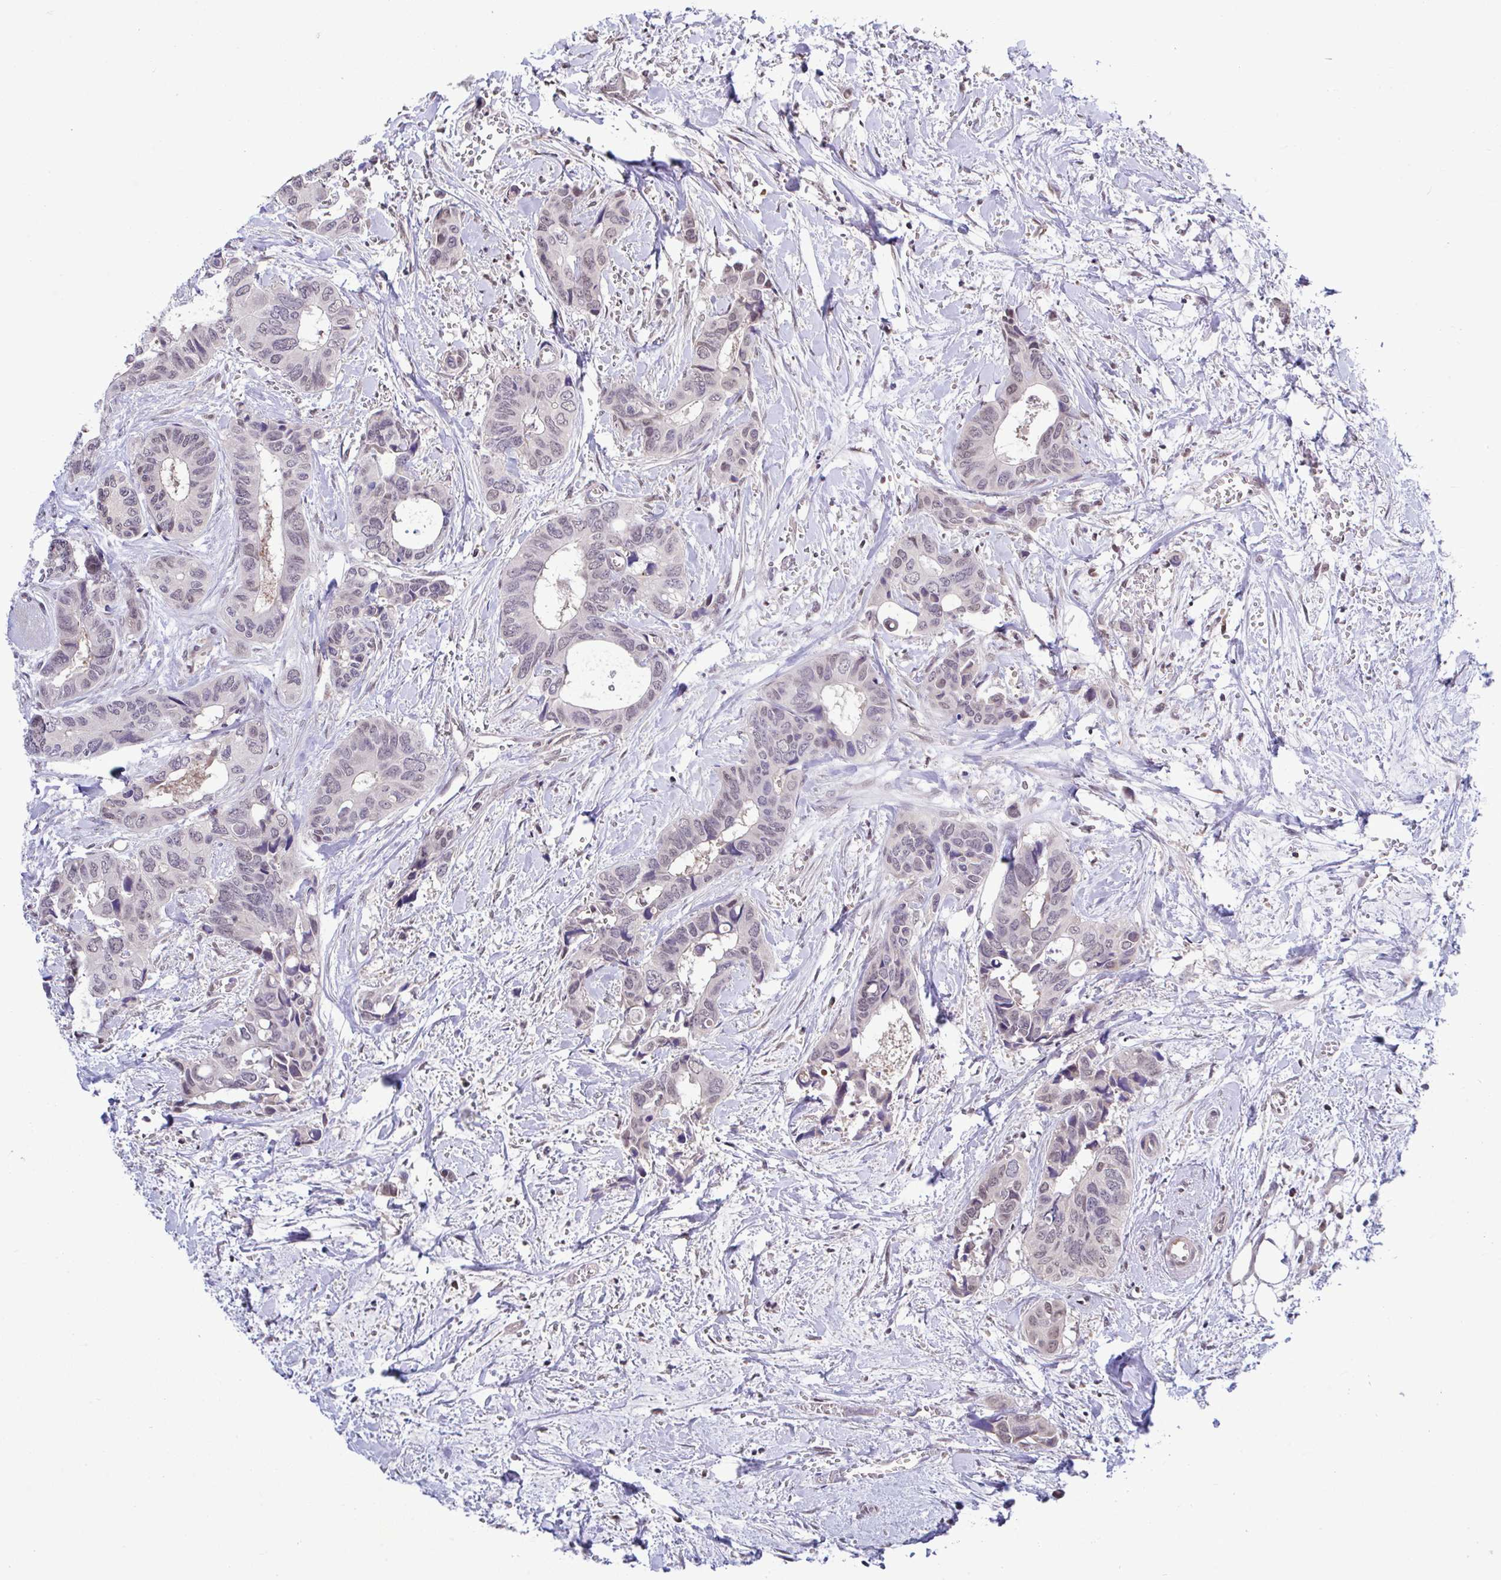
{"staining": {"intensity": "weak", "quantity": "<25%", "location": "nuclear"}, "tissue": "colorectal cancer", "cell_type": "Tumor cells", "image_type": "cancer", "snomed": [{"axis": "morphology", "description": "Adenocarcinoma, NOS"}, {"axis": "topography", "description": "Rectum"}], "caption": "Human colorectal cancer stained for a protein using immunohistochemistry exhibits no positivity in tumor cells.", "gene": "C9orf64", "patient": {"sex": "male", "age": 76}}